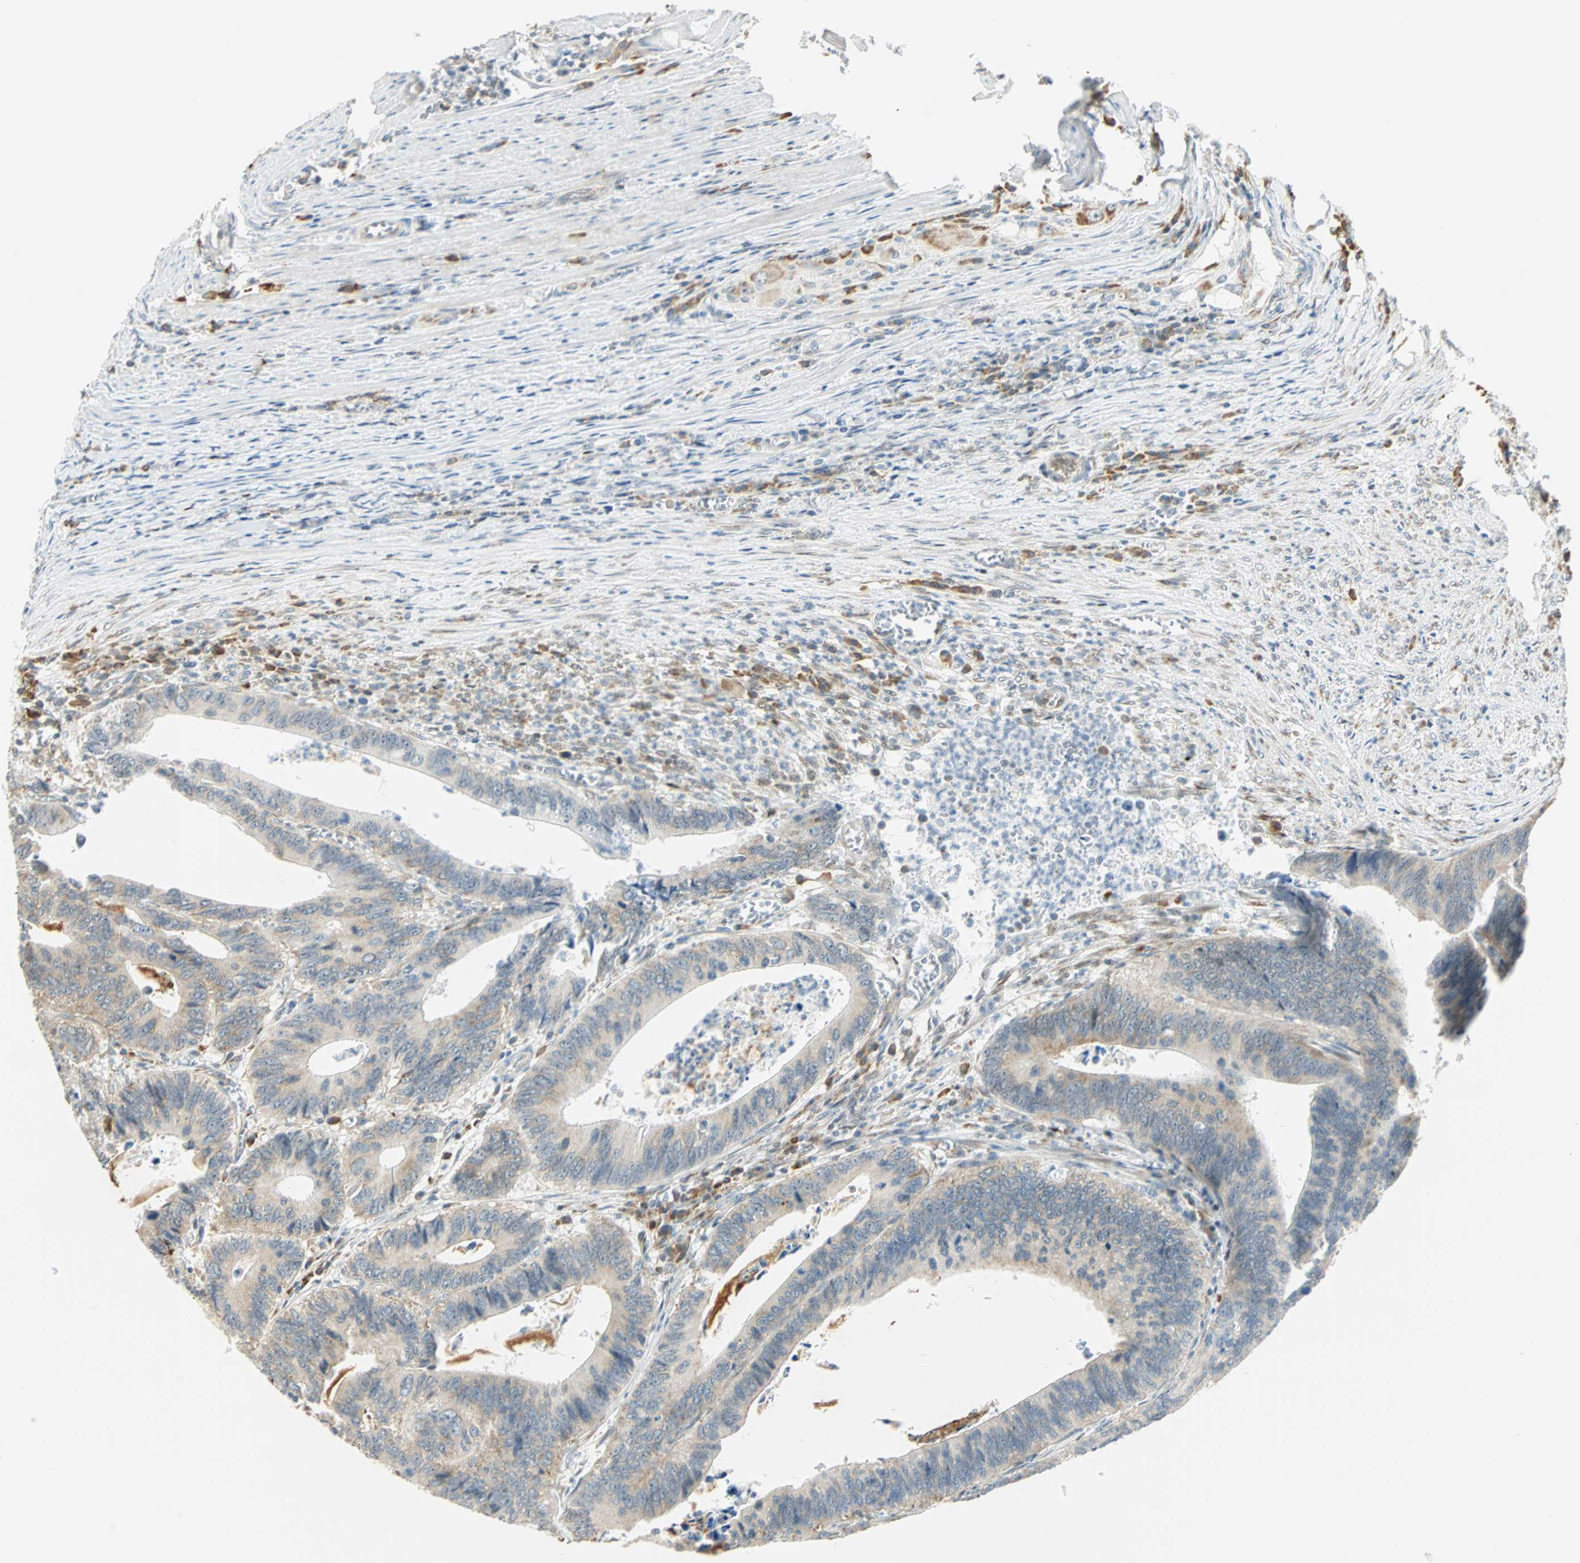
{"staining": {"intensity": "weak", "quantity": "25%-75%", "location": "cytoplasmic/membranous"}, "tissue": "colorectal cancer", "cell_type": "Tumor cells", "image_type": "cancer", "snomed": [{"axis": "morphology", "description": "Adenocarcinoma, NOS"}, {"axis": "topography", "description": "Colon"}], "caption": "Colorectal cancer (adenocarcinoma) was stained to show a protein in brown. There is low levels of weak cytoplasmic/membranous staining in about 25%-75% of tumor cells.", "gene": "MSX2", "patient": {"sex": "male", "age": 72}}